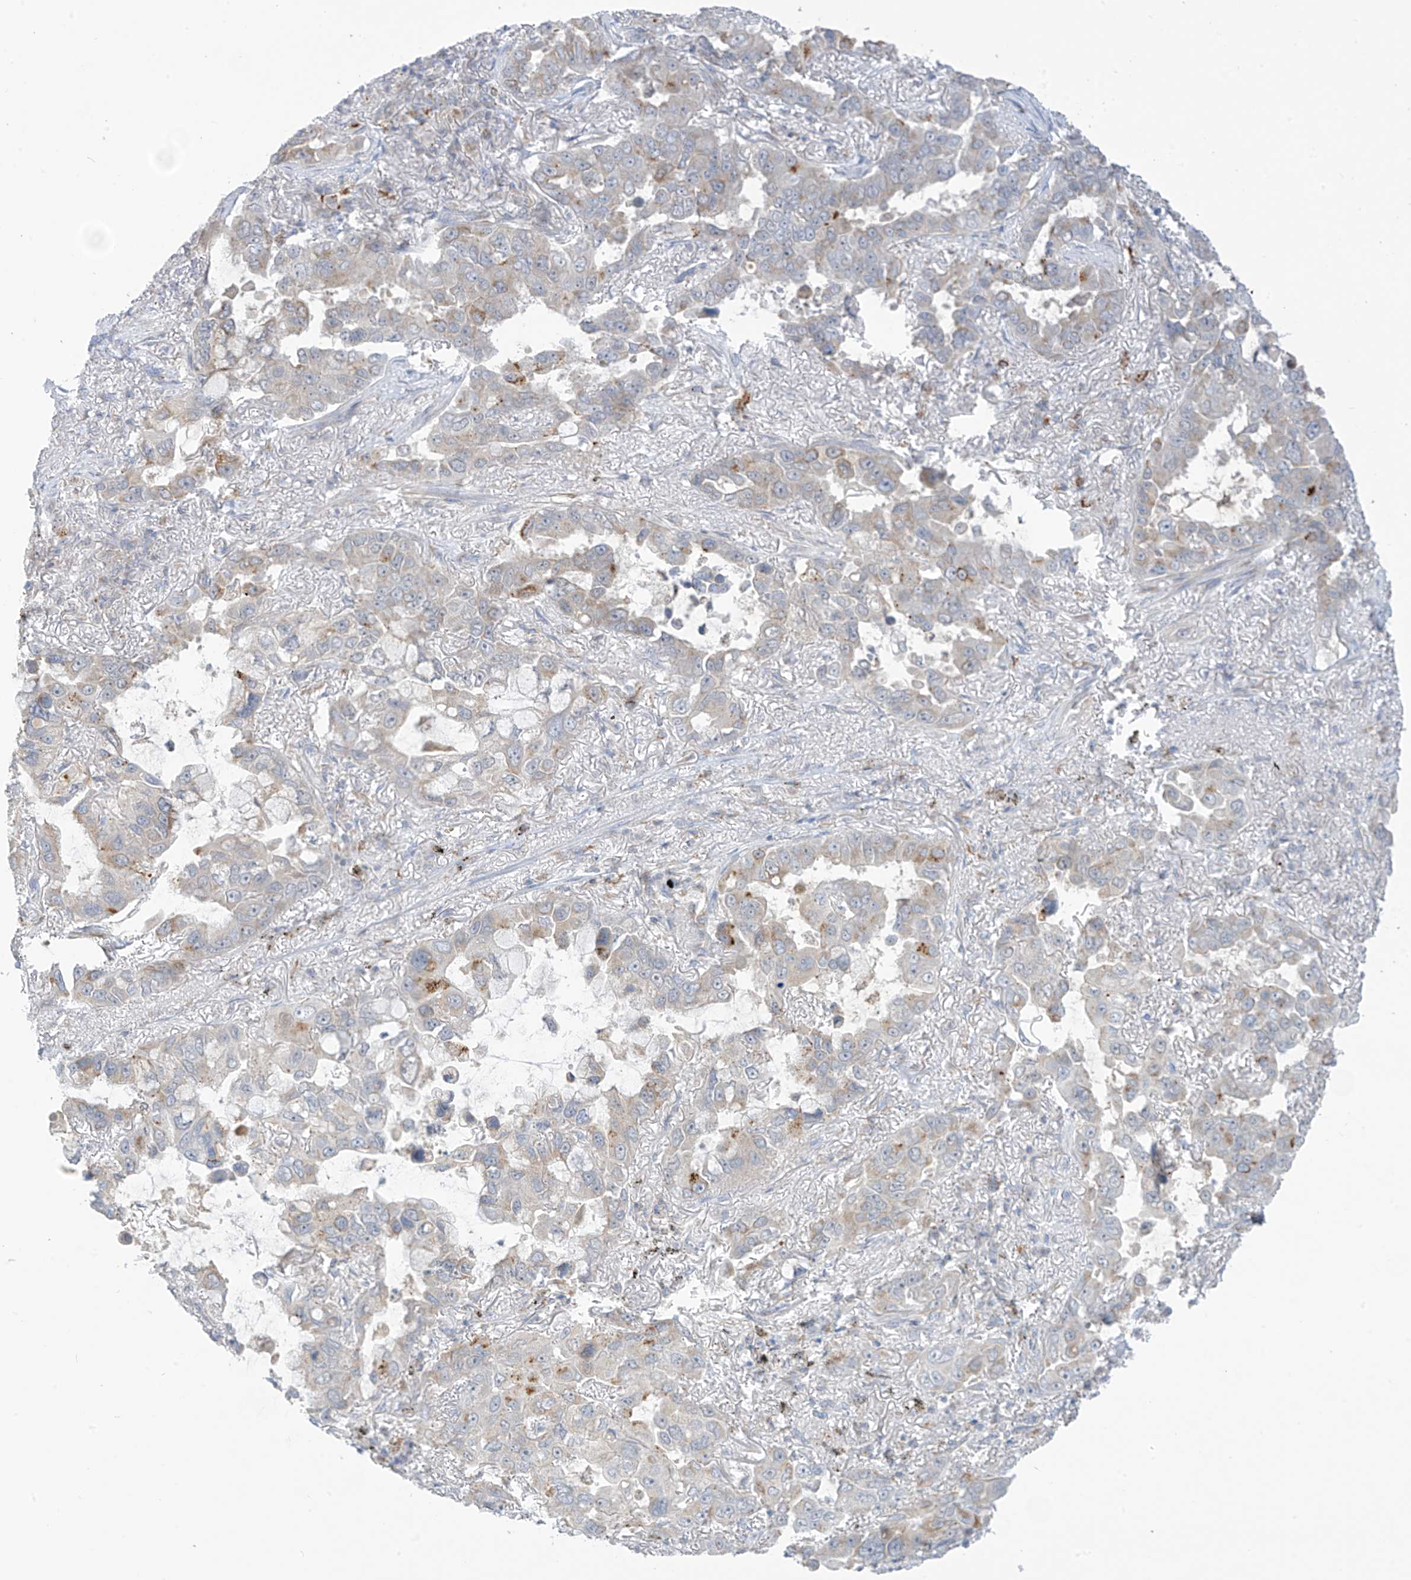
{"staining": {"intensity": "moderate", "quantity": "<25%", "location": "cytoplasmic/membranous"}, "tissue": "lung cancer", "cell_type": "Tumor cells", "image_type": "cancer", "snomed": [{"axis": "morphology", "description": "Adenocarcinoma, NOS"}, {"axis": "topography", "description": "Lung"}], "caption": "Lung cancer tissue exhibits moderate cytoplasmic/membranous expression in approximately <25% of tumor cells, visualized by immunohistochemistry.", "gene": "HS6ST2", "patient": {"sex": "male", "age": 64}}